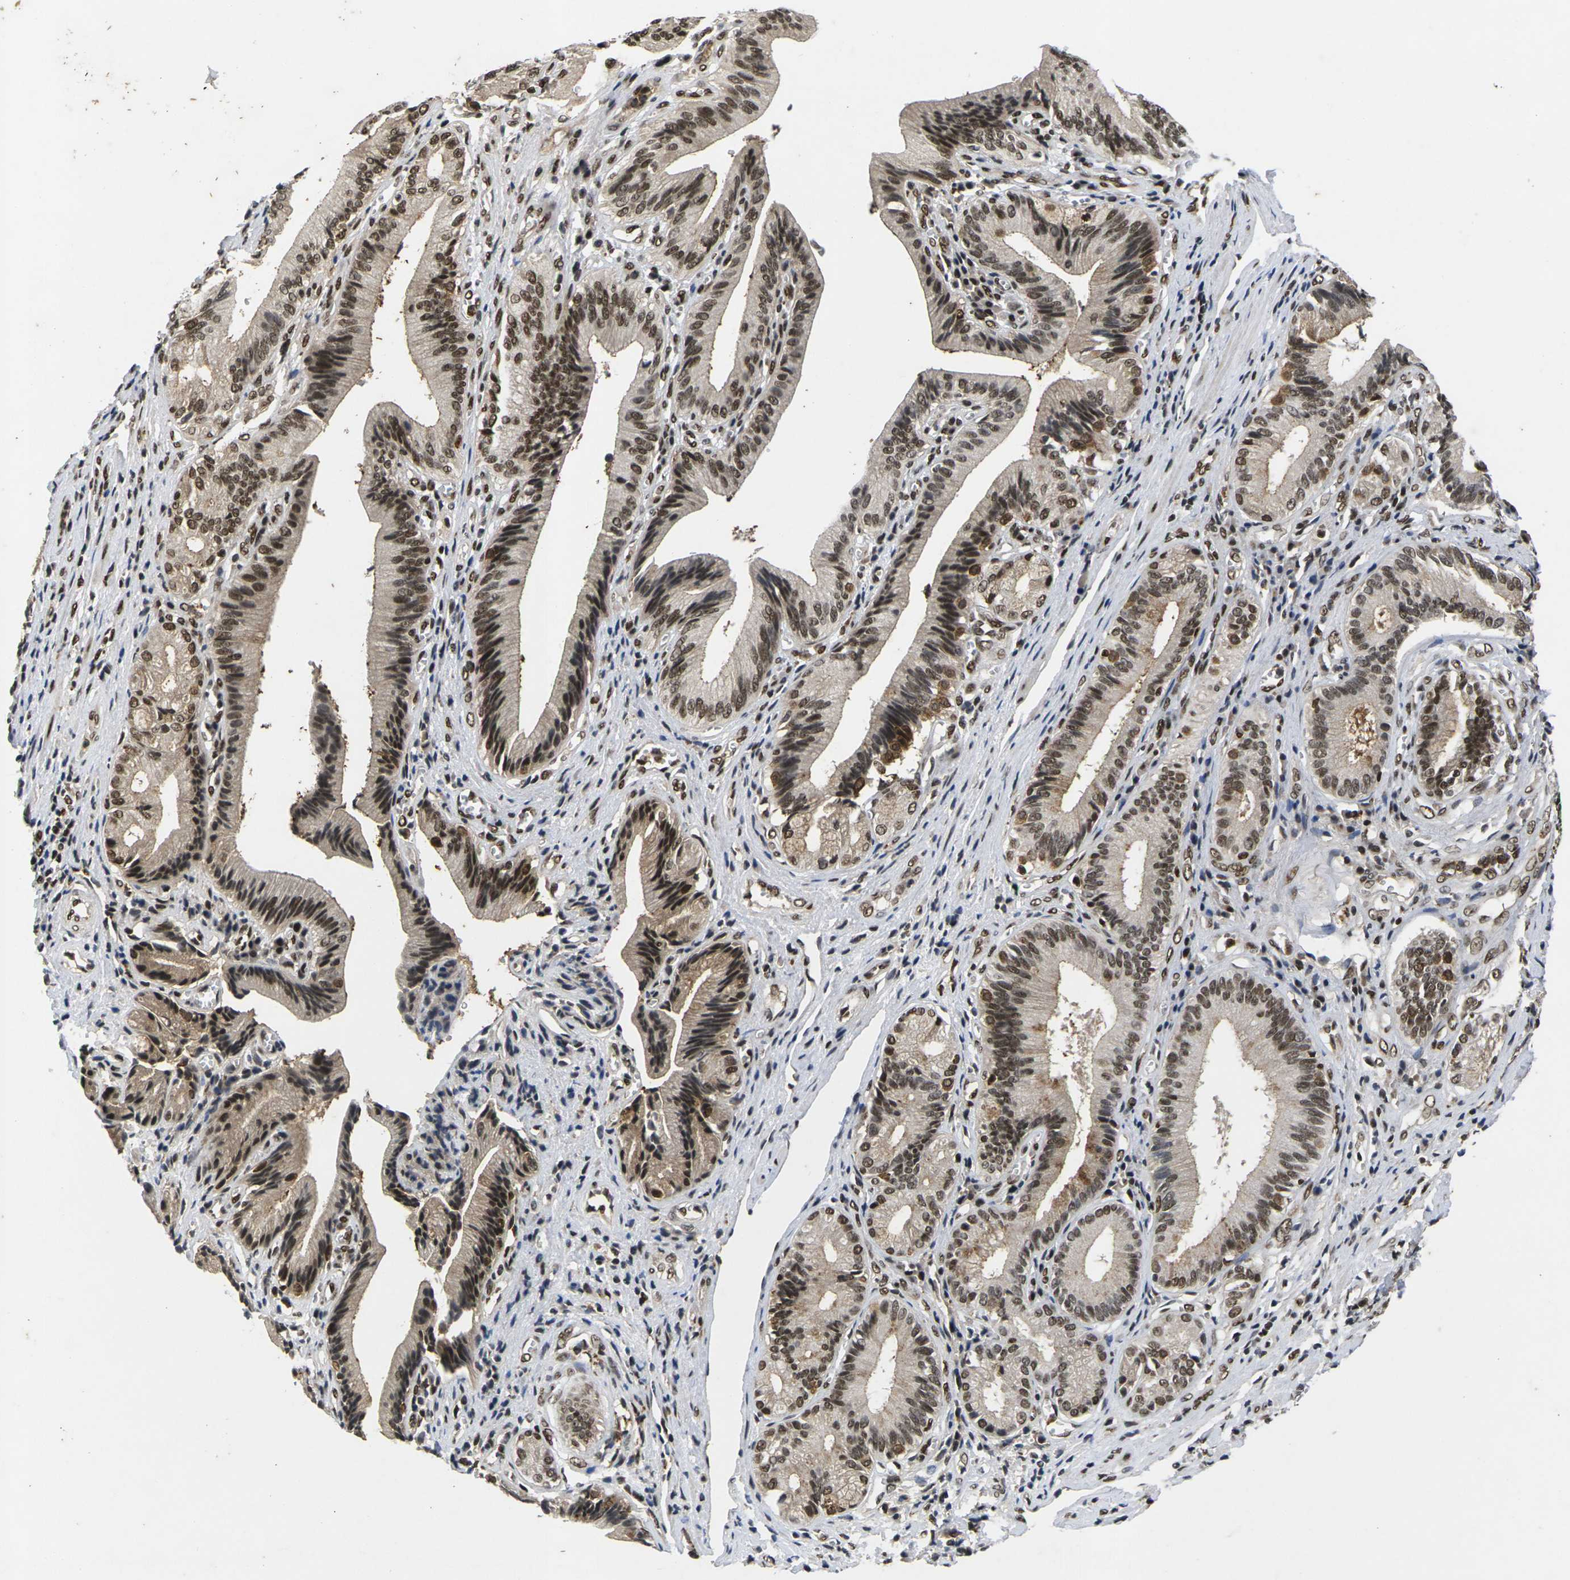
{"staining": {"intensity": "strong", "quantity": ">75%", "location": "nuclear"}, "tissue": "pancreatic cancer", "cell_type": "Tumor cells", "image_type": "cancer", "snomed": [{"axis": "morphology", "description": "Adenocarcinoma, NOS"}, {"axis": "topography", "description": "Pancreas"}], "caption": "Pancreatic adenocarcinoma tissue demonstrates strong nuclear positivity in about >75% of tumor cells, visualized by immunohistochemistry. (DAB IHC with brightfield microscopy, high magnification).", "gene": "GTF2E1", "patient": {"sex": "female", "age": 75}}